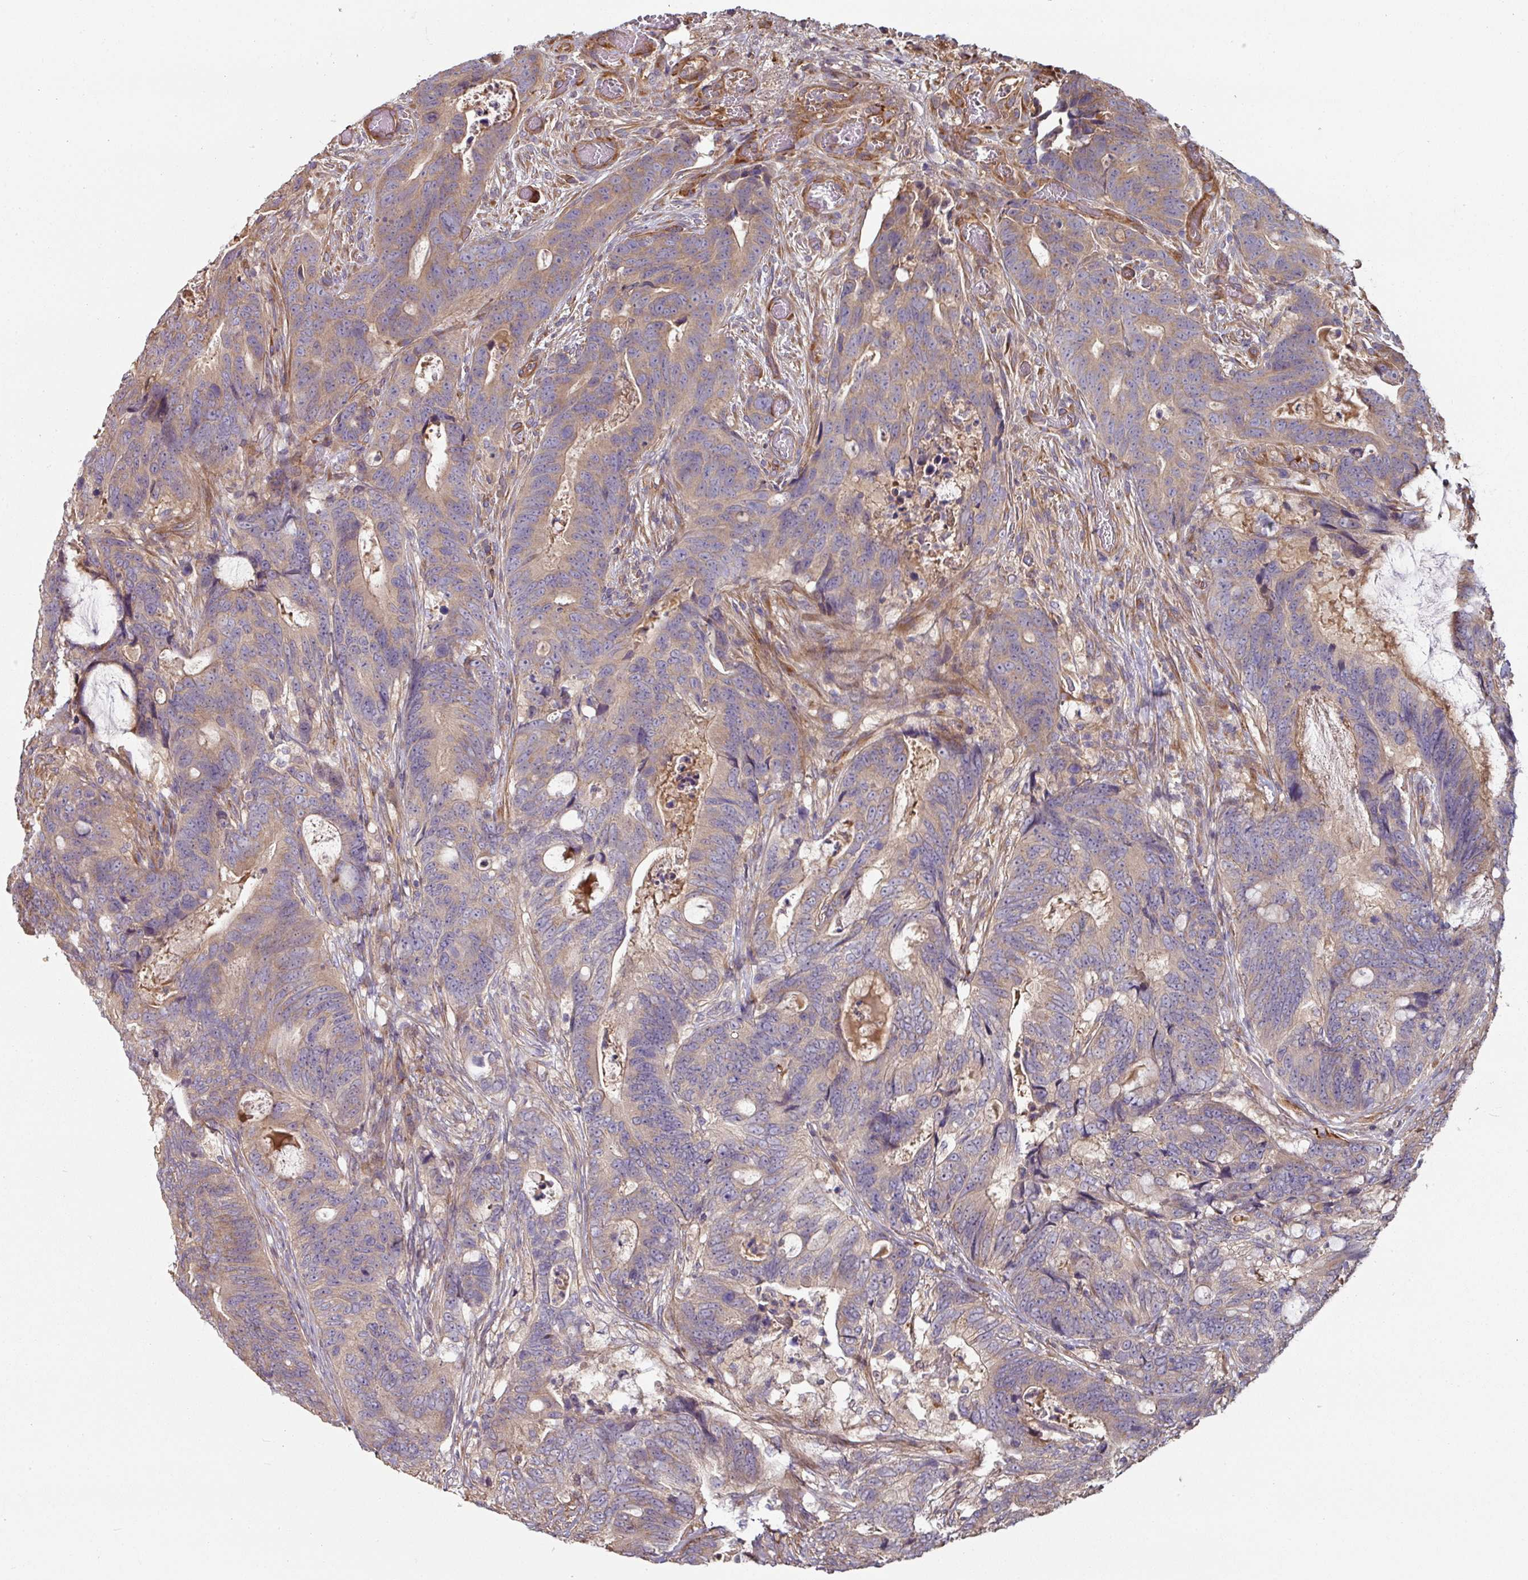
{"staining": {"intensity": "weak", "quantity": ">75%", "location": "cytoplasmic/membranous"}, "tissue": "colorectal cancer", "cell_type": "Tumor cells", "image_type": "cancer", "snomed": [{"axis": "morphology", "description": "Adenocarcinoma, NOS"}, {"axis": "topography", "description": "Colon"}], "caption": "An IHC photomicrograph of tumor tissue is shown. Protein staining in brown labels weak cytoplasmic/membranous positivity in colorectal adenocarcinoma within tumor cells.", "gene": "SIK1", "patient": {"sex": "female", "age": 82}}